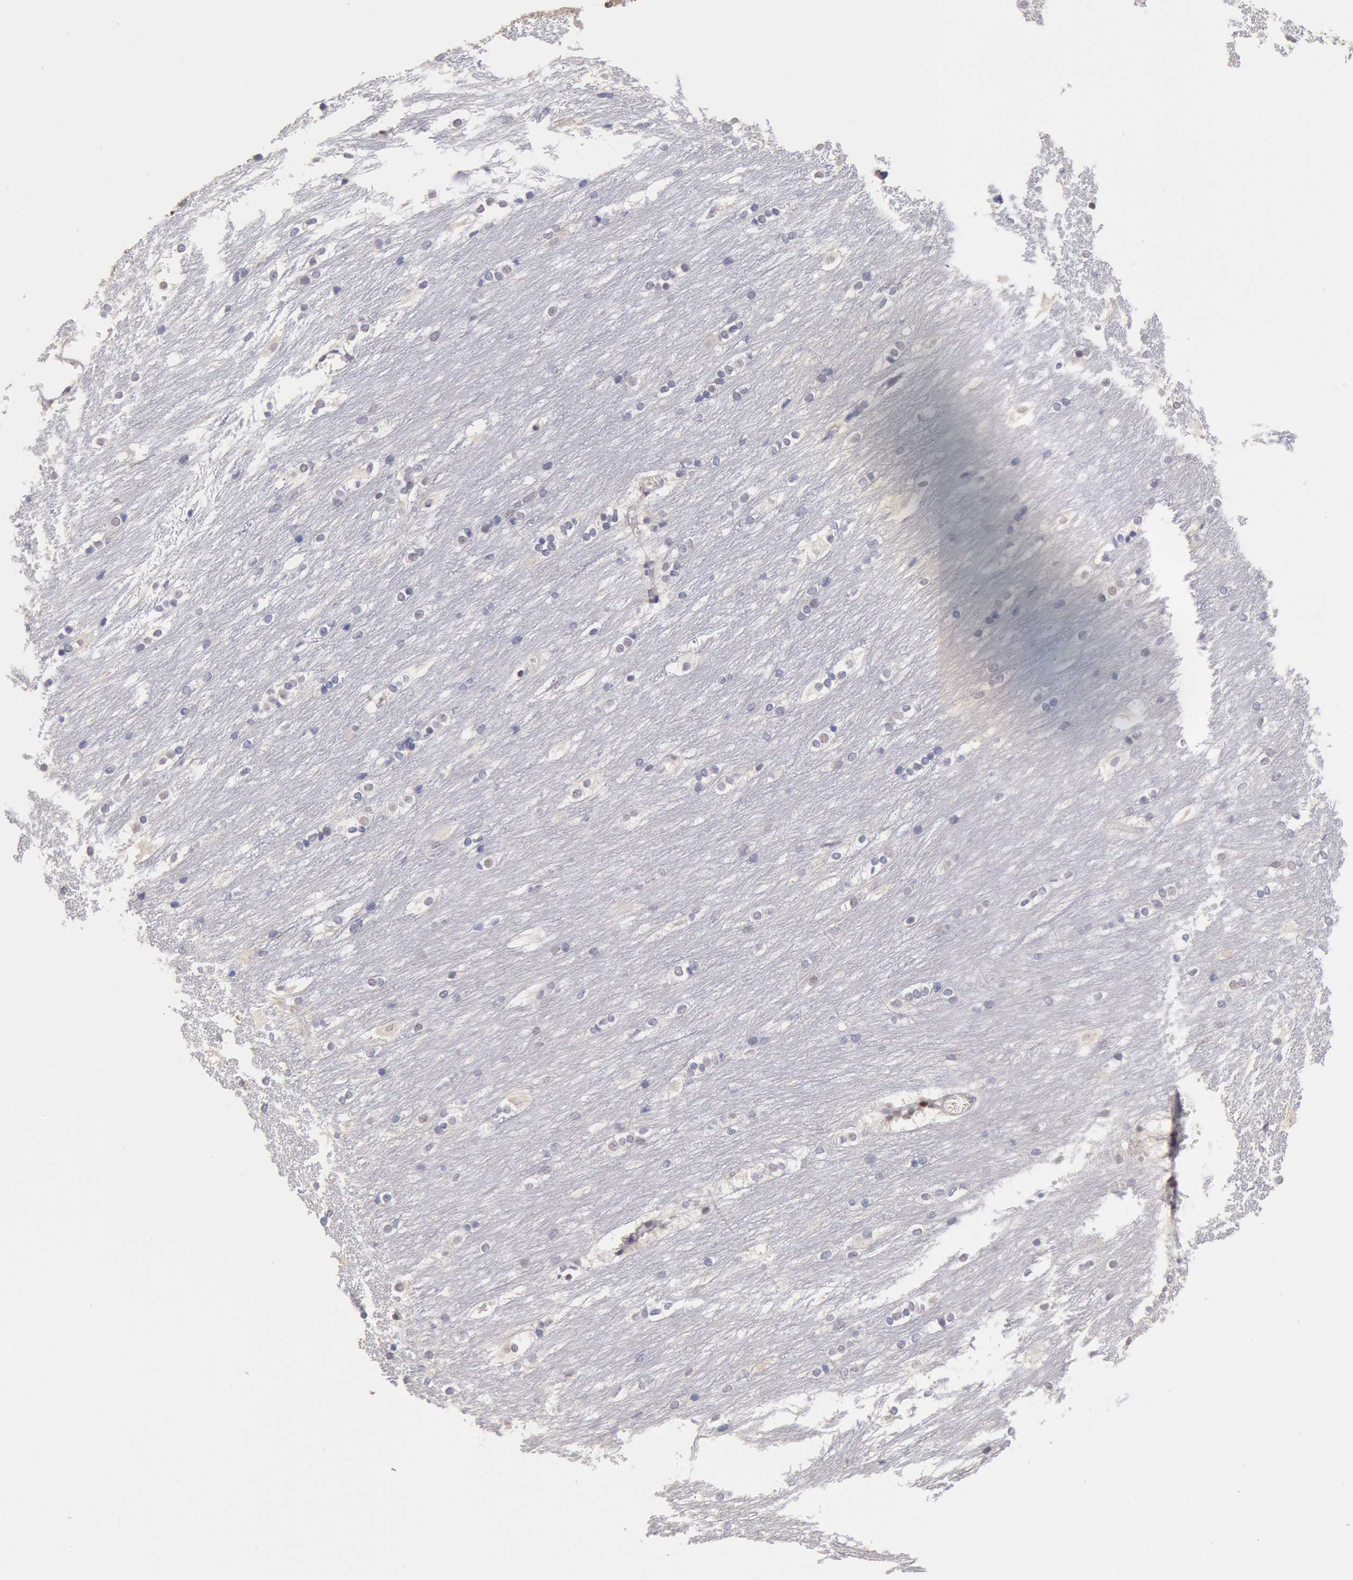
{"staining": {"intensity": "negative", "quantity": "none", "location": "none"}, "tissue": "caudate", "cell_type": "Glial cells", "image_type": "normal", "snomed": [{"axis": "morphology", "description": "Normal tissue, NOS"}, {"axis": "topography", "description": "Lateral ventricle wall"}], "caption": "Glial cells are negative for protein expression in normal human caudate. Nuclei are stained in blue.", "gene": "MYH6", "patient": {"sex": "female", "age": 19}}